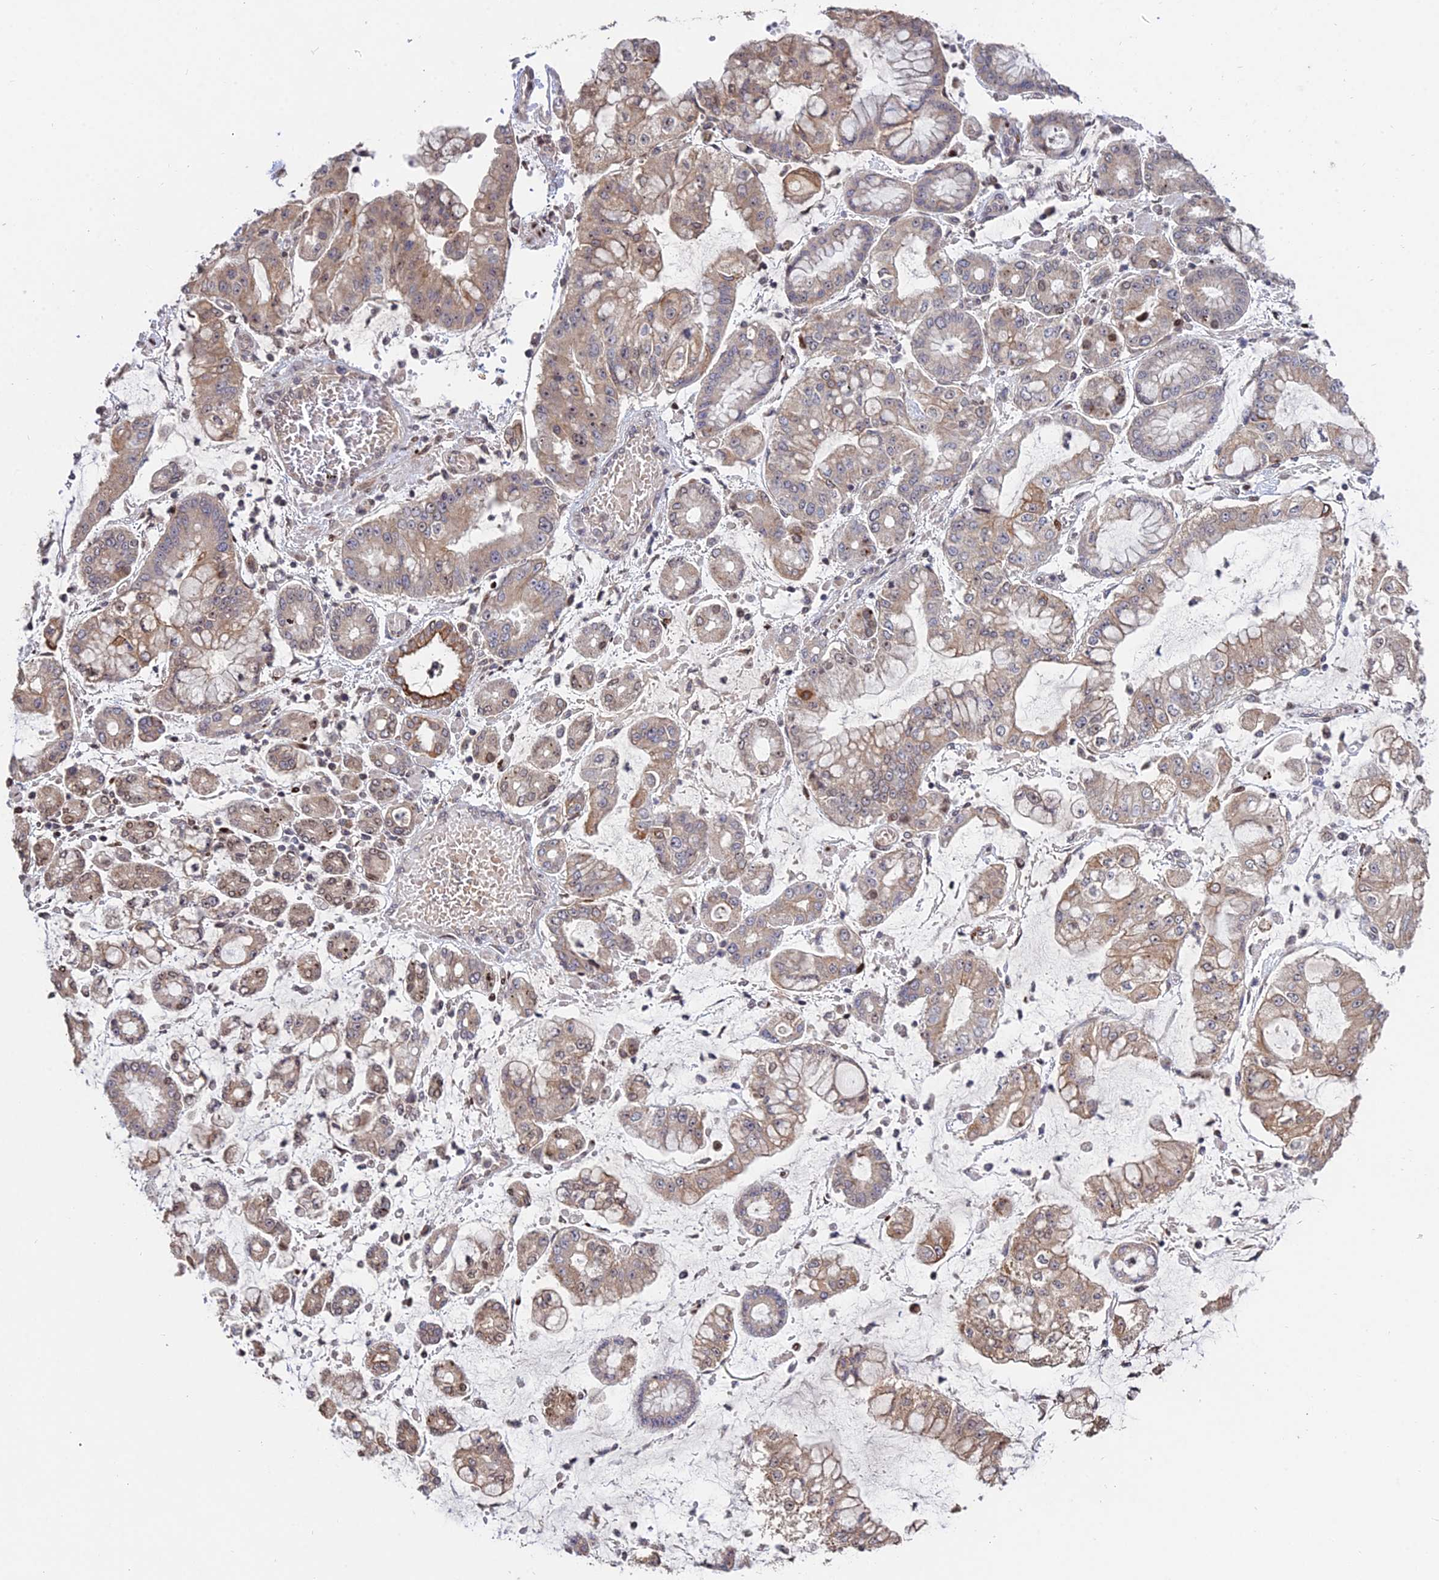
{"staining": {"intensity": "moderate", "quantity": ">75%", "location": "cytoplasmic/membranous"}, "tissue": "stomach cancer", "cell_type": "Tumor cells", "image_type": "cancer", "snomed": [{"axis": "morphology", "description": "Adenocarcinoma, NOS"}, {"axis": "topography", "description": "Stomach"}], "caption": "A brown stain labels moderate cytoplasmic/membranous positivity of a protein in human adenocarcinoma (stomach) tumor cells. The staining was performed using DAB (3,3'-diaminobenzidine), with brown indicating positive protein expression. Nuclei are stained blue with hematoxylin.", "gene": "RBMS2", "patient": {"sex": "male", "age": 76}}